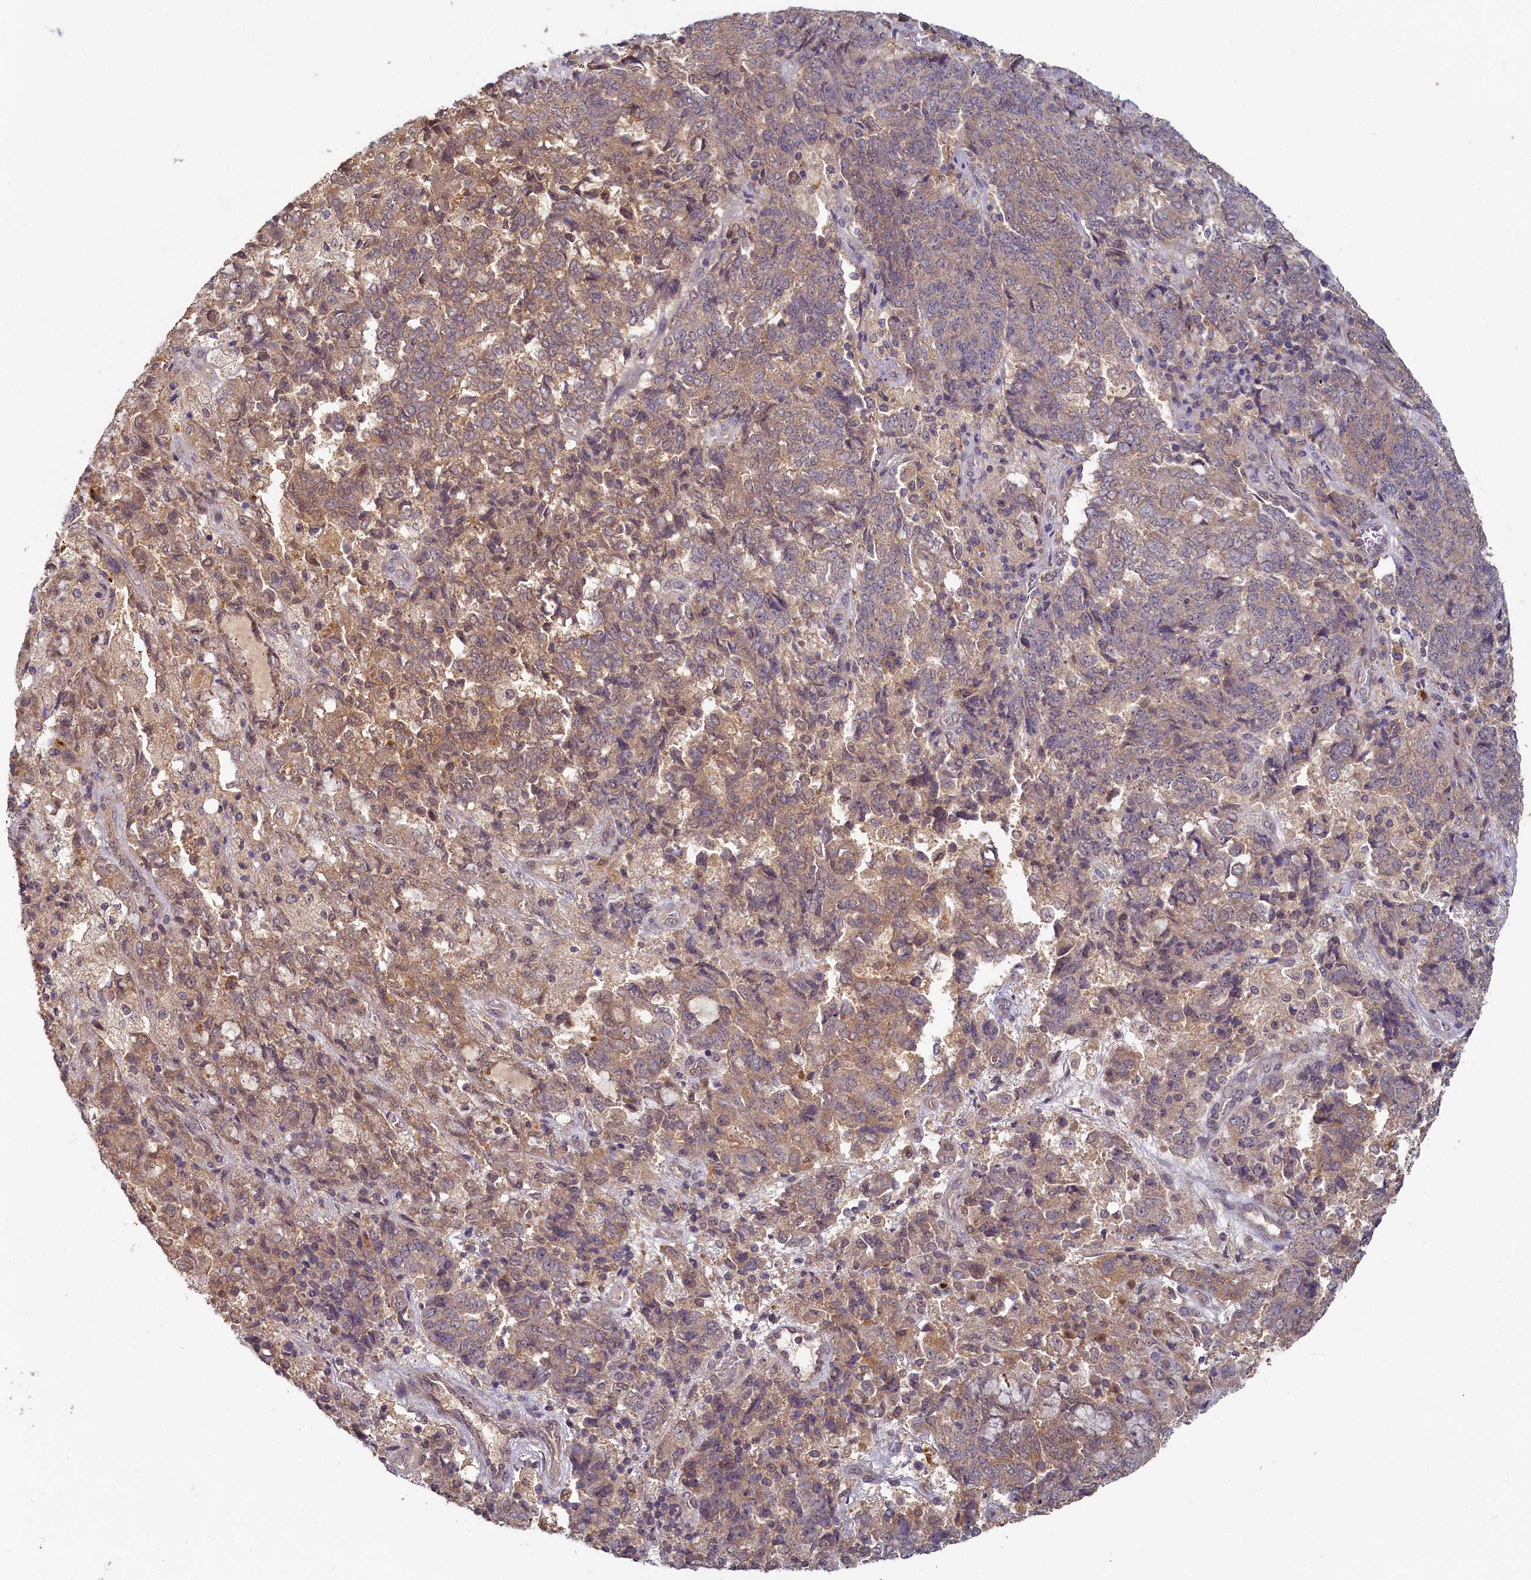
{"staining": {"intensity": "weak", "quantity": ">75%", "location": "cytoplasmic/membranous"}, "tissue": "endometrial cancer", "cell_type": "Tumor cells", "image_type": "cancer", "snomed": [{"axis": "morphology", "description": "Adenocarcinoma, NOS"}, {"axis": "topography", "description": "Endometrium"}], "caption": "This image displays immunohistochemistry staining of human endometrial cancer (adenocarcinoma), with low weak cytoplasmic/membranous staining in about >75% of tumor cells.", "gene": "HERC3", "patient": {"sex": "female", "age": 80}}